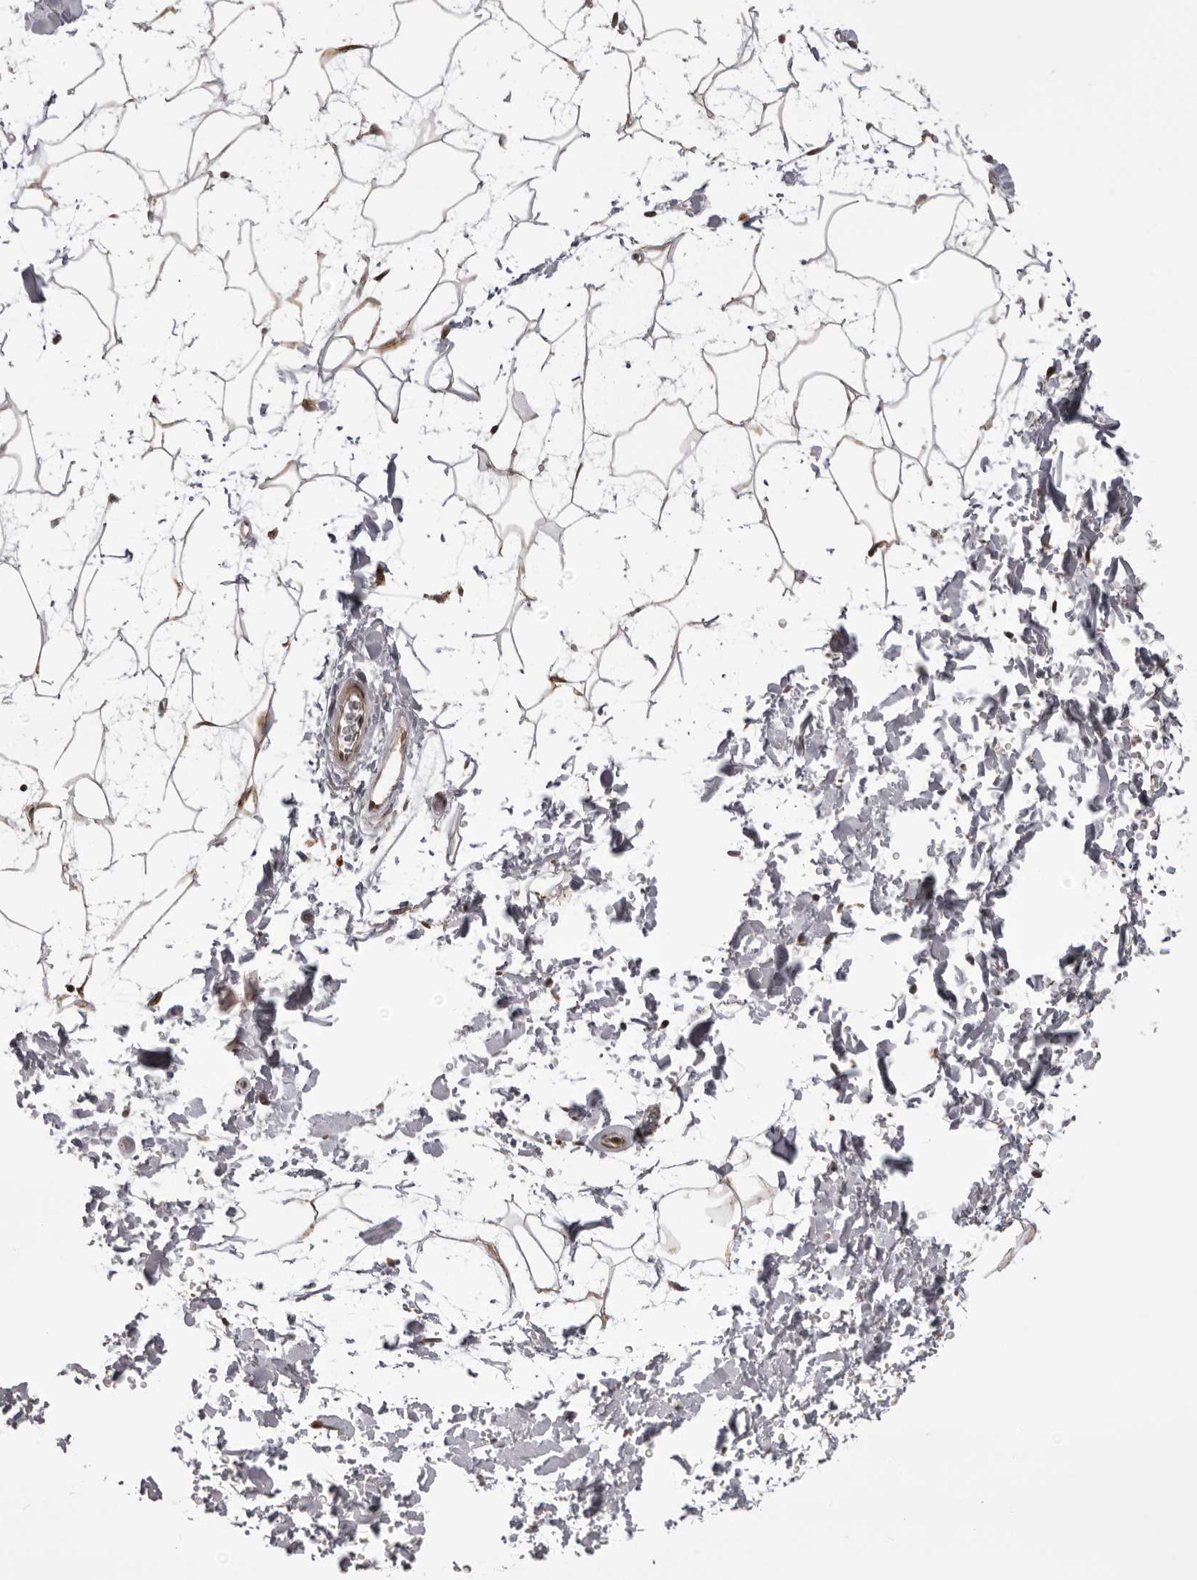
{"staining": {"intensity": "moderate", "quantity": "25%-75%", "location": "cytoplasmic/membranous"}, "tissue": "adipose tissue", "cell_type": "Adipocytes", "image_type": "normal", "snomed": [{"axis": "morphology", "description": "Normal tissue, NOS"}, {"axis": "topography", "description": "Soft tissue"}], "caption": "Immunohistochemistry (IHC) image of benign human adipose tissue stained for a protein (brown), which shows medium levels of moderate cytoplasmic/membranous positivity in about 25%-75% of adipocytes.", "gene": "C1orf109", "patient": {"sex": "male", "age": 72}}